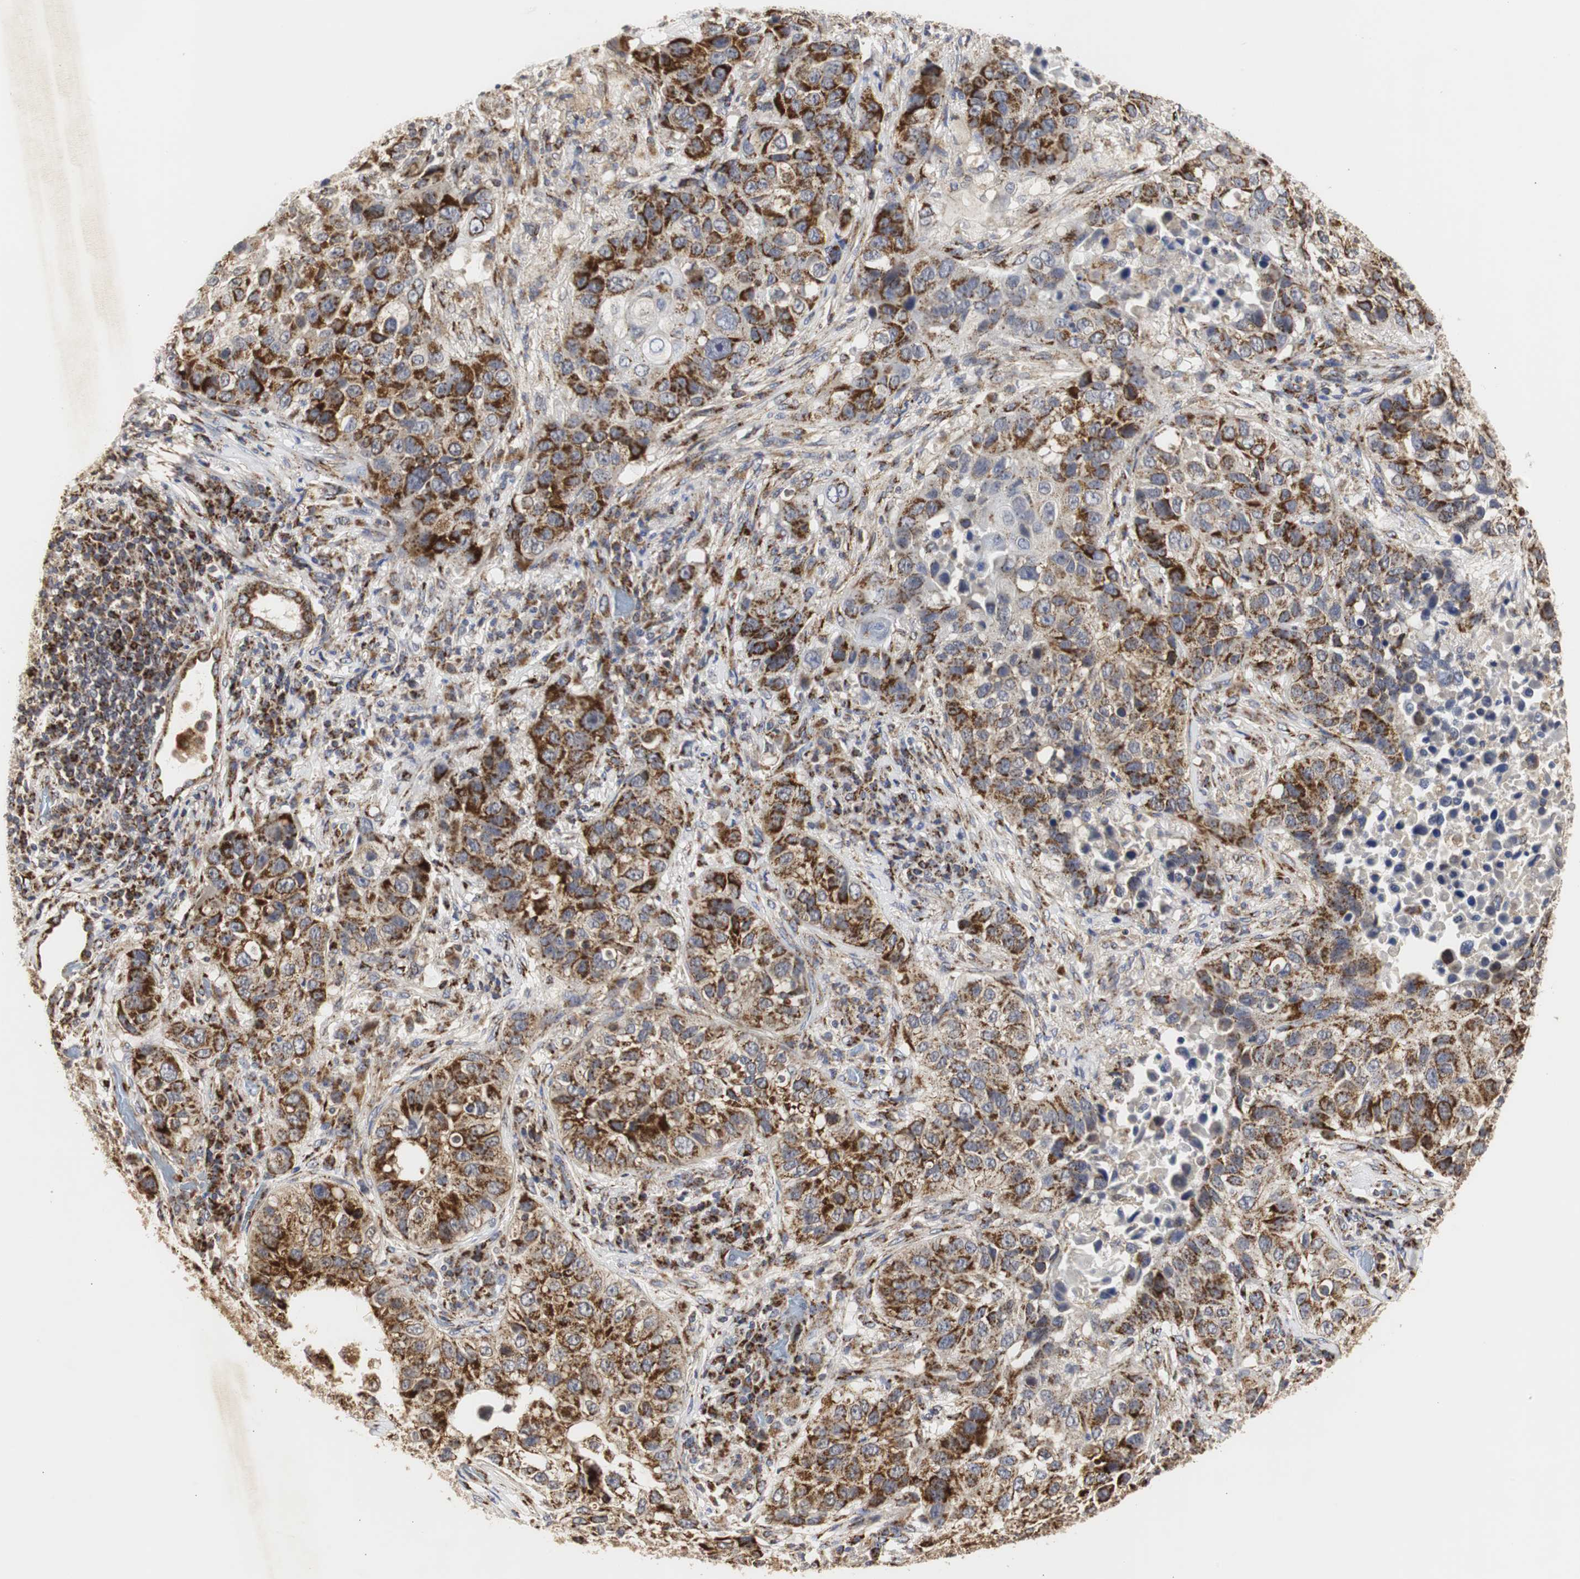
{"staining": {"intensity": "strong", "quantity": ">75%", "location": "cytoplasmic/membranous"}, "tissue": "lung cancer", "cell_type": "Tumor cells", "image_type": "cancer", "snomed": [{"axis": "morphology", "description": "Squamous cell carcinoma, NOS"}, {"axis": "topography", "description": "Lung"}], "caption": "The micrograph exhibits staining of lung cancer (squamous cell carcinoma), revealing strong cytoplasmic/membranous protein staining (brown color) within tumor cells.", "gene": "HSD17B10", "patient": {"sex": "male", "age": 57}}